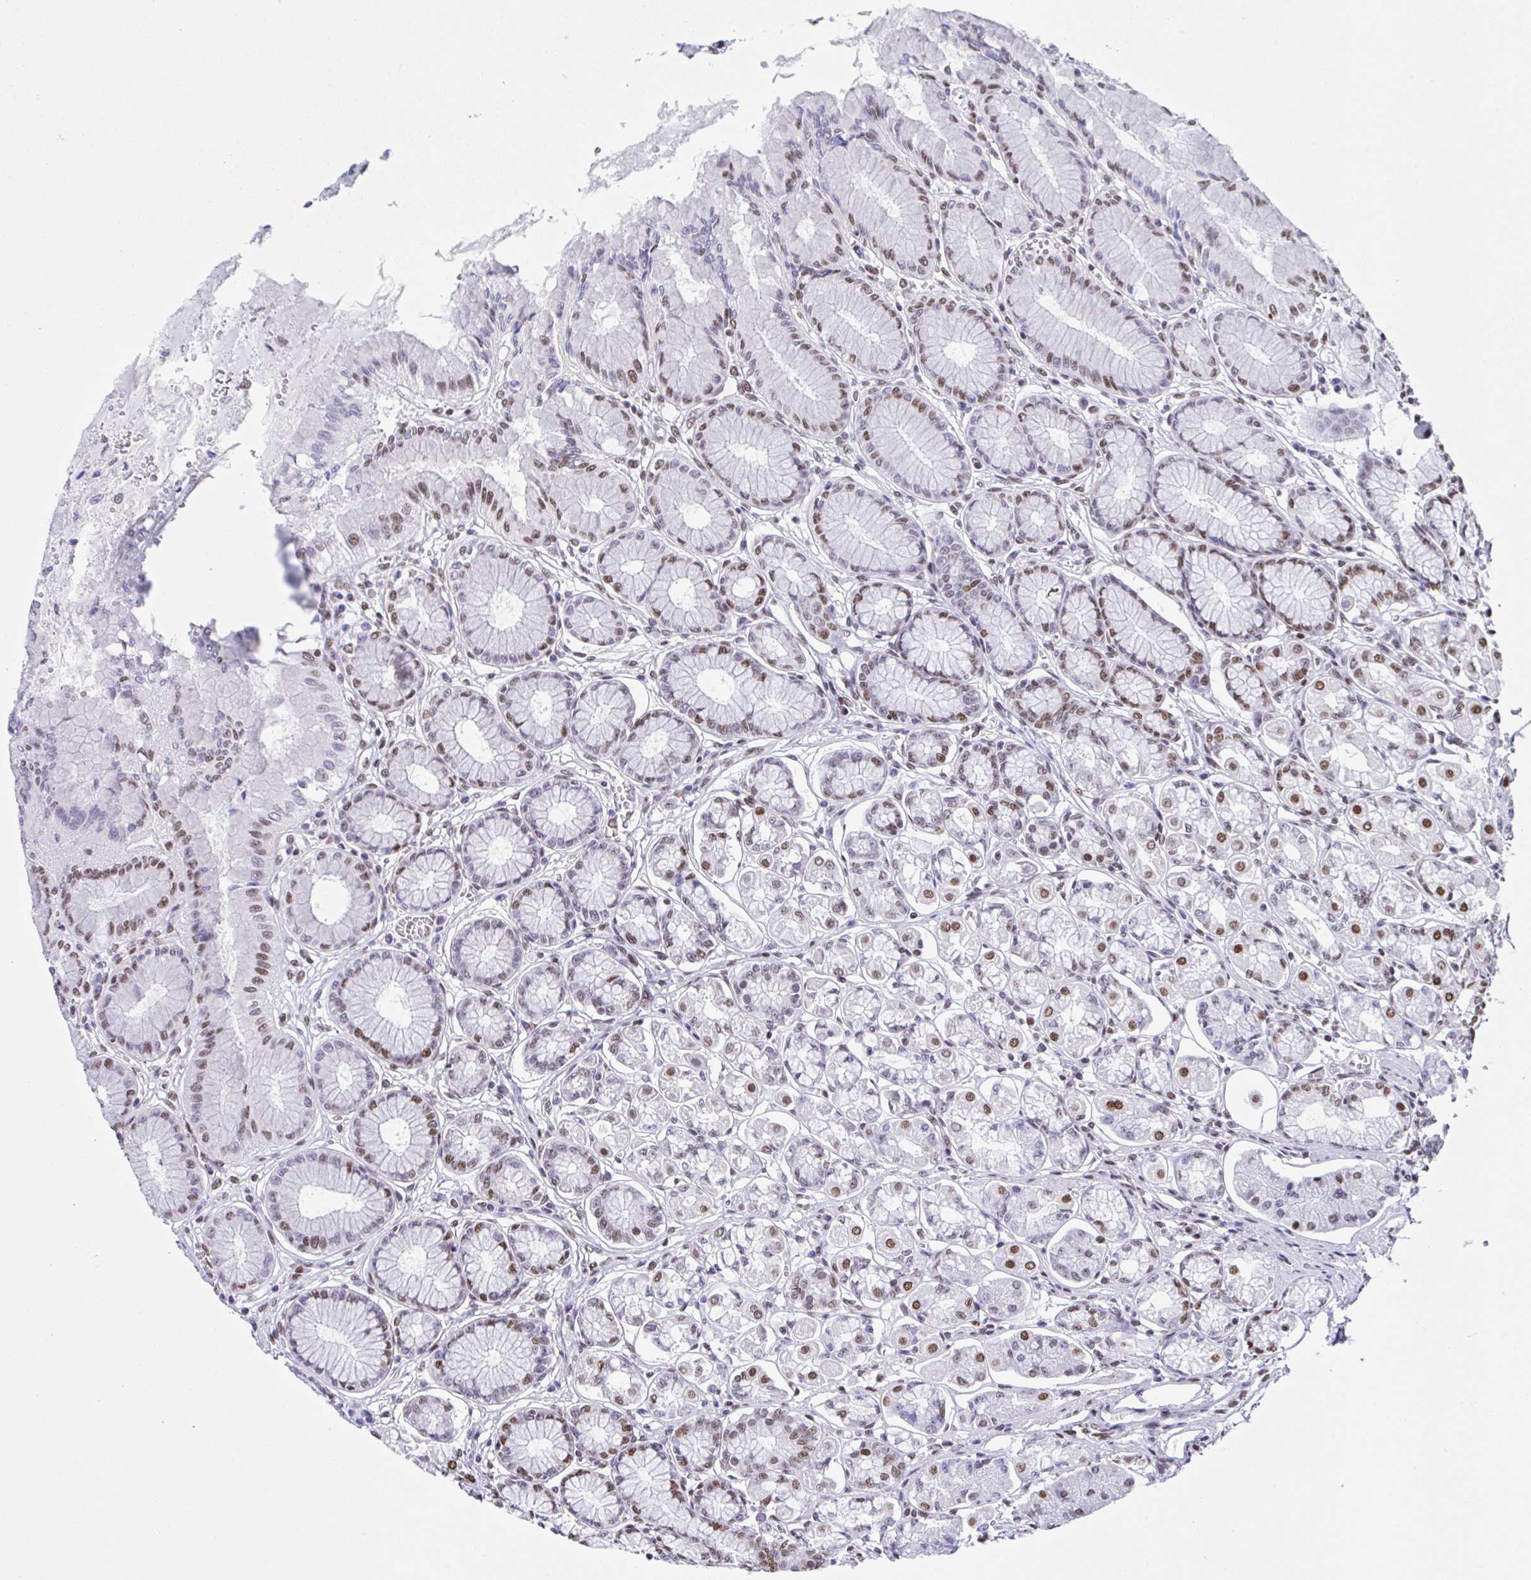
{"staining": {"intensity": "strong", "quantity": "25%-75%", "location": "nuclear"}, "tissue": "stomach", "cell_type": "Glandular cells", "image_type": "normal", "snomed": [{"axis": "morphology", "description": "Normal tissue, NOS"}, {"axis": "topography", "description": "Stomach"}, {"axis": "topography", "description": "Stomach, lower"}], "caption": "IHC (DAB (3,3'-diaminobenzidine)) staining of normal stomach reveals strong nuclear protein positivity in approximately 25%-75% of glandular cells.", "gene": "DDX52", "patient": {"sex": "male", "age": 76}}